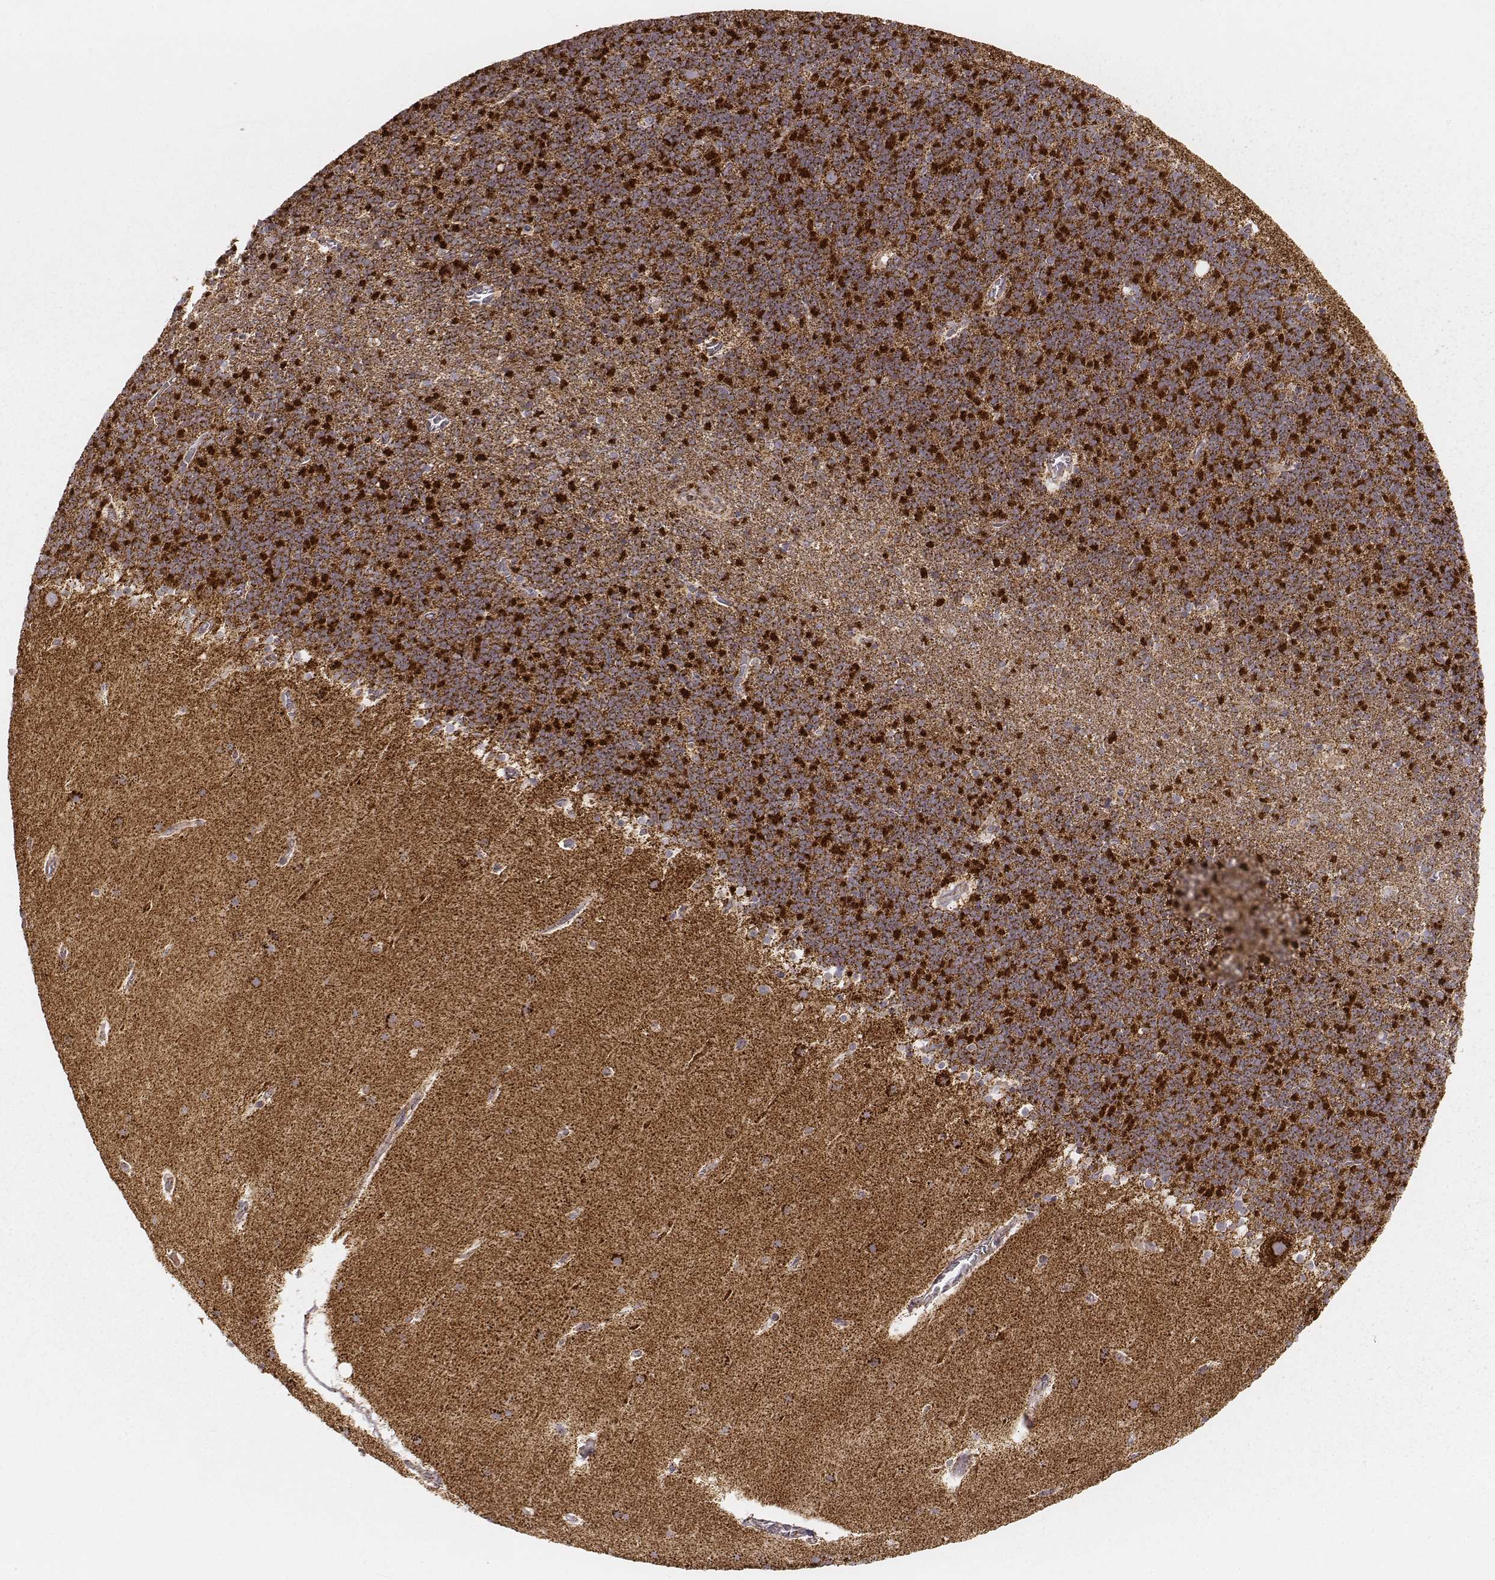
{"staining": {"intensity": "strong", "quantity": ">75%", "location": "cytoplasmic/membranous"}, "tissue": "cerebellum", "cell_type": "Cells in granular layer", "image_type": "normal", "snomed": [{"axis": "morphology", "description": "Normal tissue, NOS"}, {"axis": "topography", "description": "Cerebellum"}], "caption": "Cerebellum stained for a protein reveals strong cytoplasmic/membranous positivity in cells in granular layer. The staining was performed using DAB (3,3'-diaminobenzidine), with brown indicating positive protein expression. Nuclei are stained blue with hematoxylin.", "gene": "CS", "patient": {"sex": "male", "age": 70}}